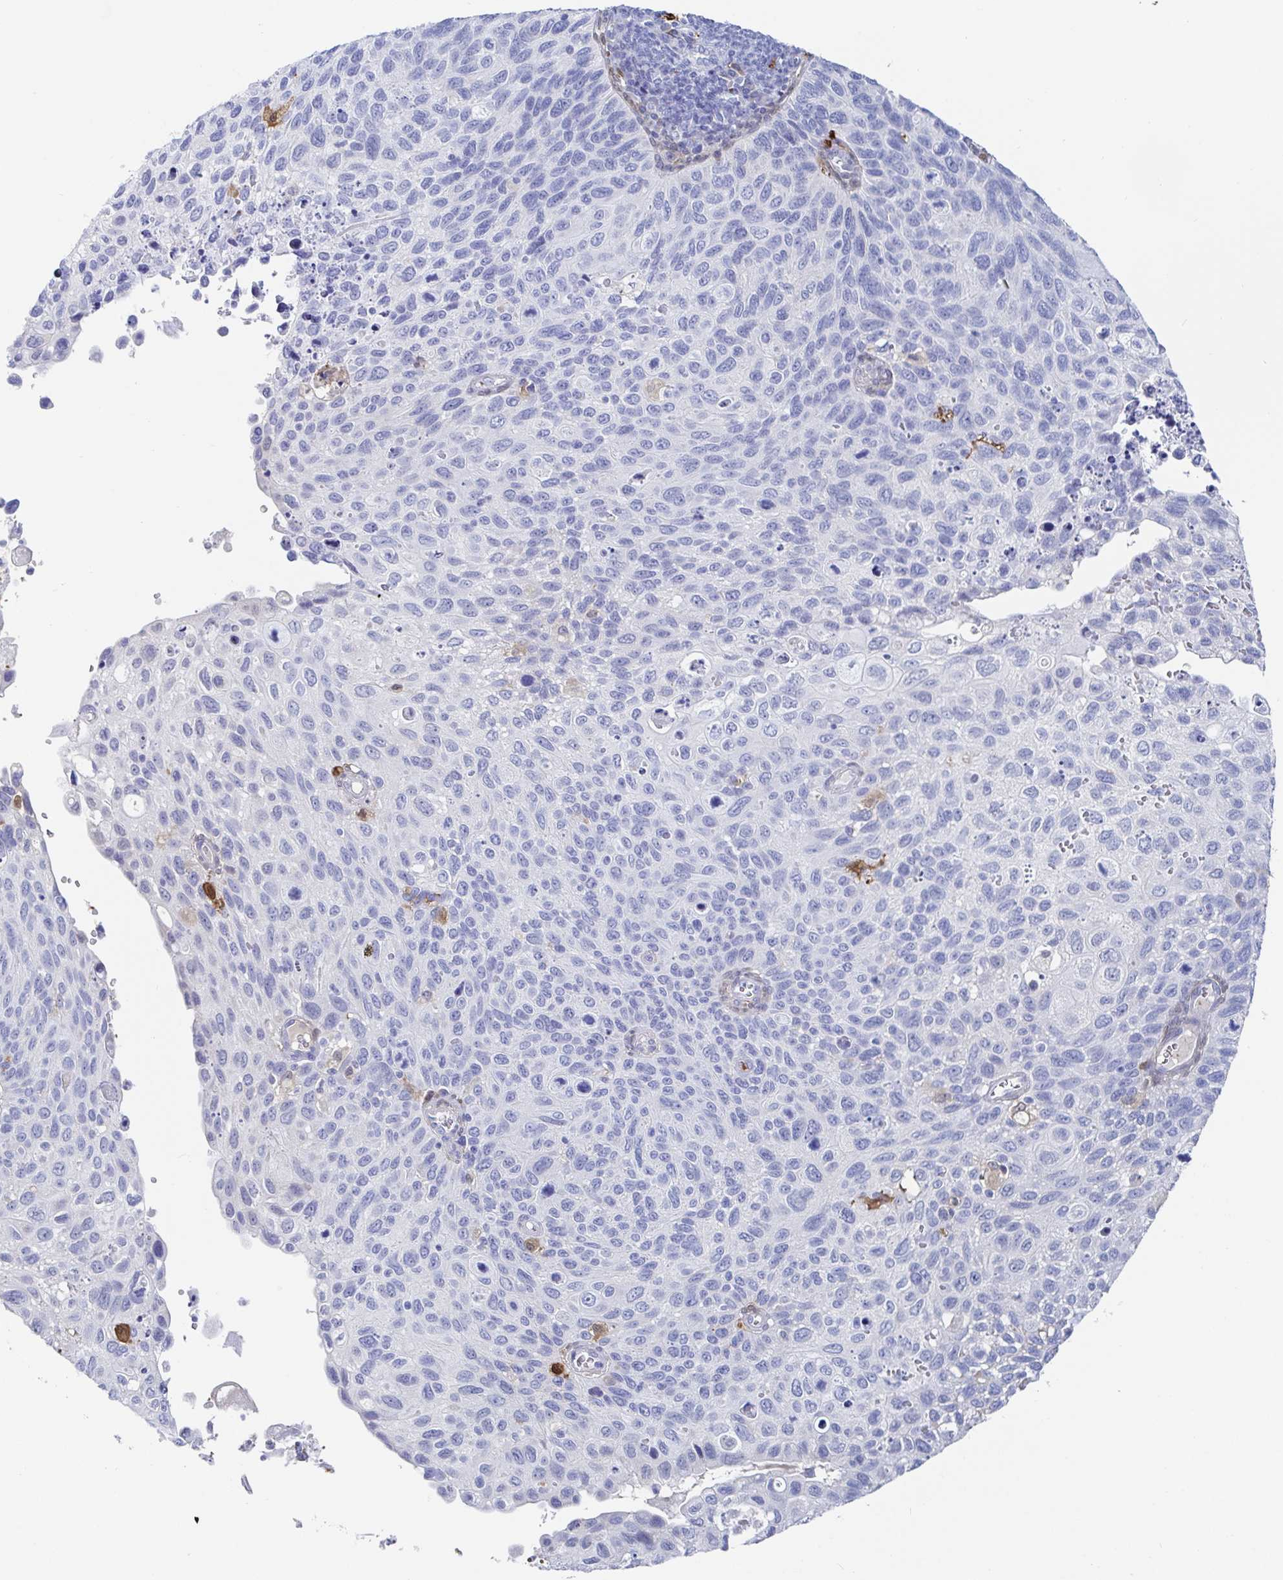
{"staining": {"intensity": "negative", "quantity": "none", "location": "none"}, "tissue": "cervical cancer", "cell_type": "Tumor cells", "image_type": "cancer", "snomed": [{"axis": "morphology", "description": "Squamous cell carcinoma, NOS"}, {"axis": "topography", "description": "Cervix"}], "caption": "A micrograph of cervical cancer (squamous cell carcinoma) stained for a protein demonstrates no brown staining in tumor cells.", "gene": "OR2A4", "patient": {"sex": "female", "age": 70}}